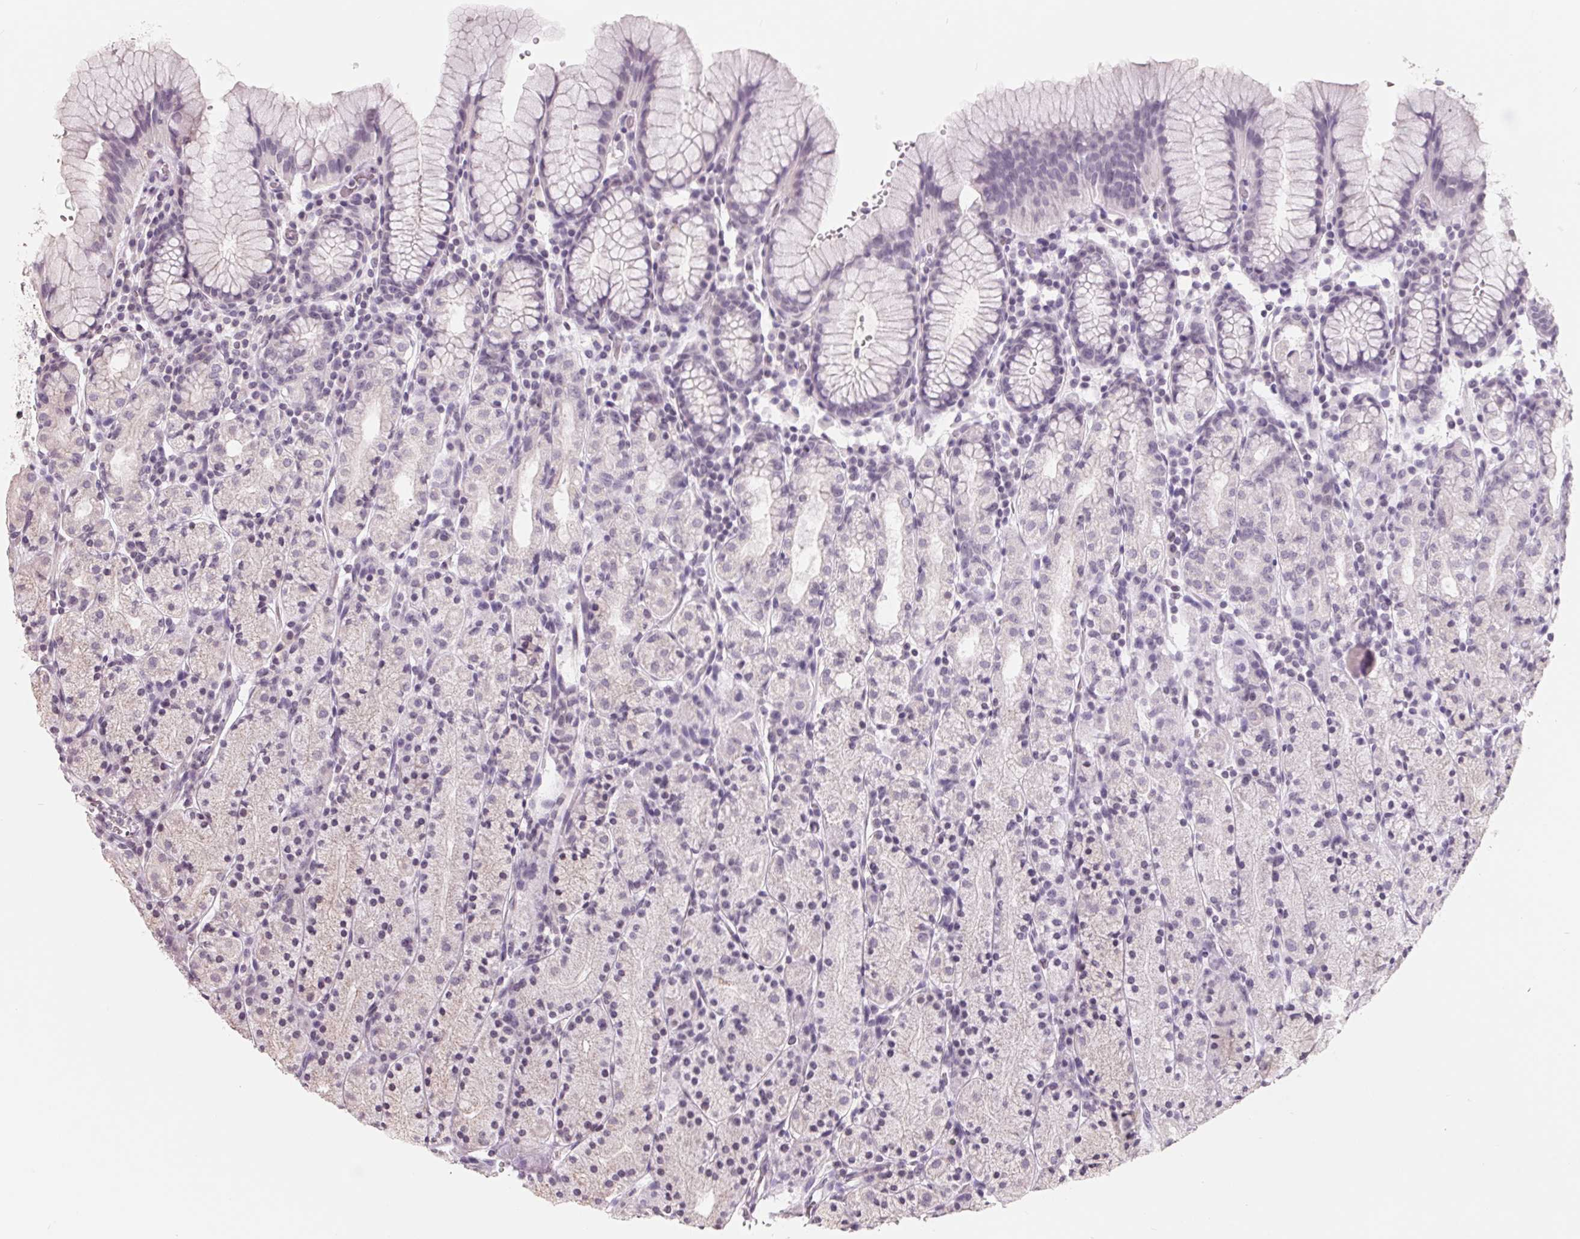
{"staining": {"intensity": "negative", "quantity": "none", "location": "none"}, "tissue": "stomach", "cell_type": "Glandular cells", "image_type": "normal", "snomed": [{"axis": "morphology", "description": "Normal tissue, NOS"}, {"axis": "topography", "description": "Stomach, upper"}, {"axis": "topography", "description": "Stomach"}], "caption": "Image shows no significant protein expression in glandular cells of benign stomach.", "gene": "FTCD", "patient": {"sex": "male", "age": 62}}